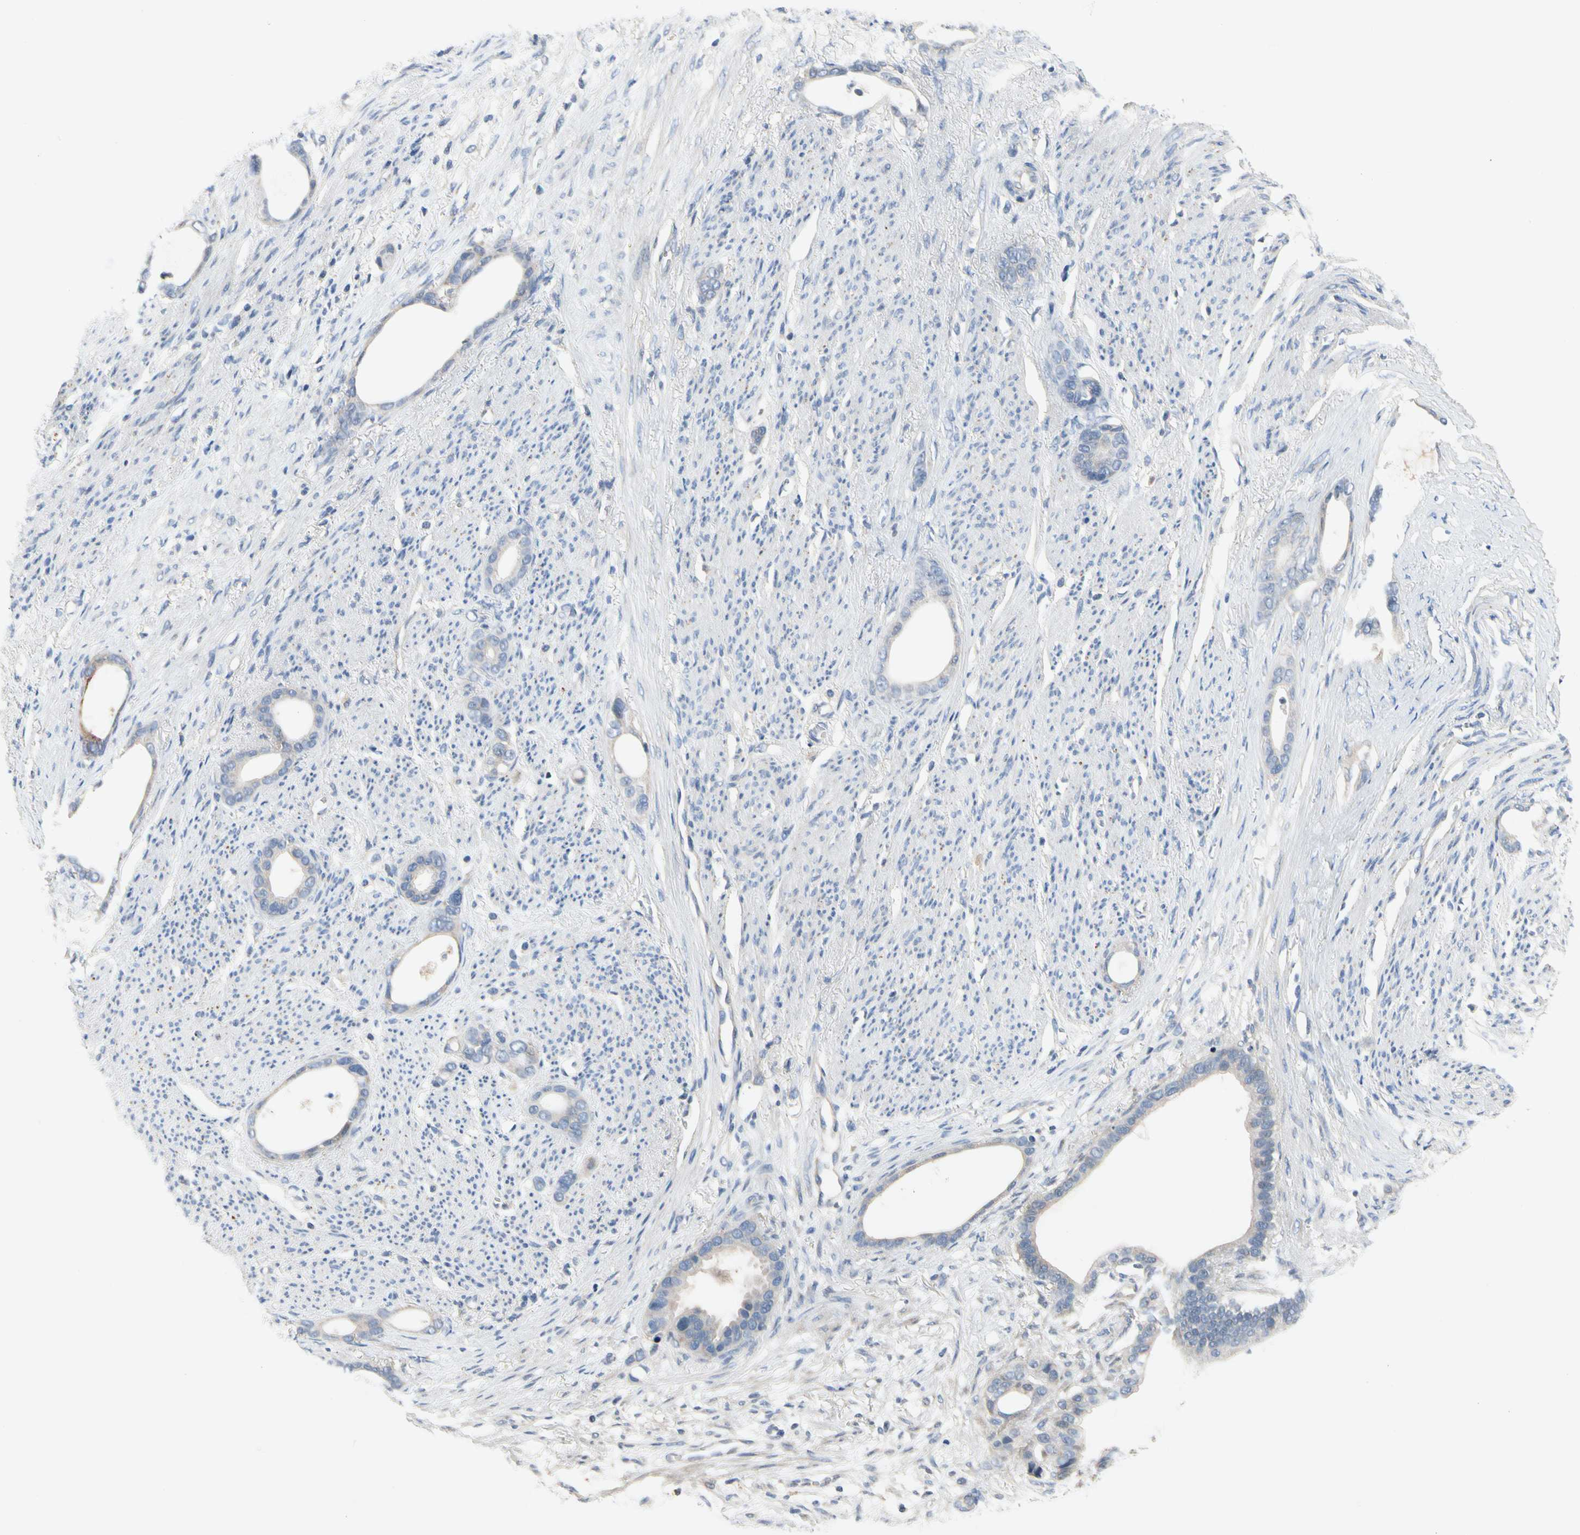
{"staining": {"intensity": "negative", "quantity": "none", "location": "none"}, "tissue": "stomach cancer", "cell_type": "Tumor cells", "image_type": "cancer", "snomed": [{"axis": "morphology", "description": "Adenocarcinoma, NOS"}, {"axis": "topography", "description": "Stomach"}], "caption": "This is an immunohistochemistry (IHC) photomicrograph of human stomach adenocarcinoma. There is no expression in tumor cells.", "gene": "GAS6", "patient": {"sex": "female", "age": 75}}